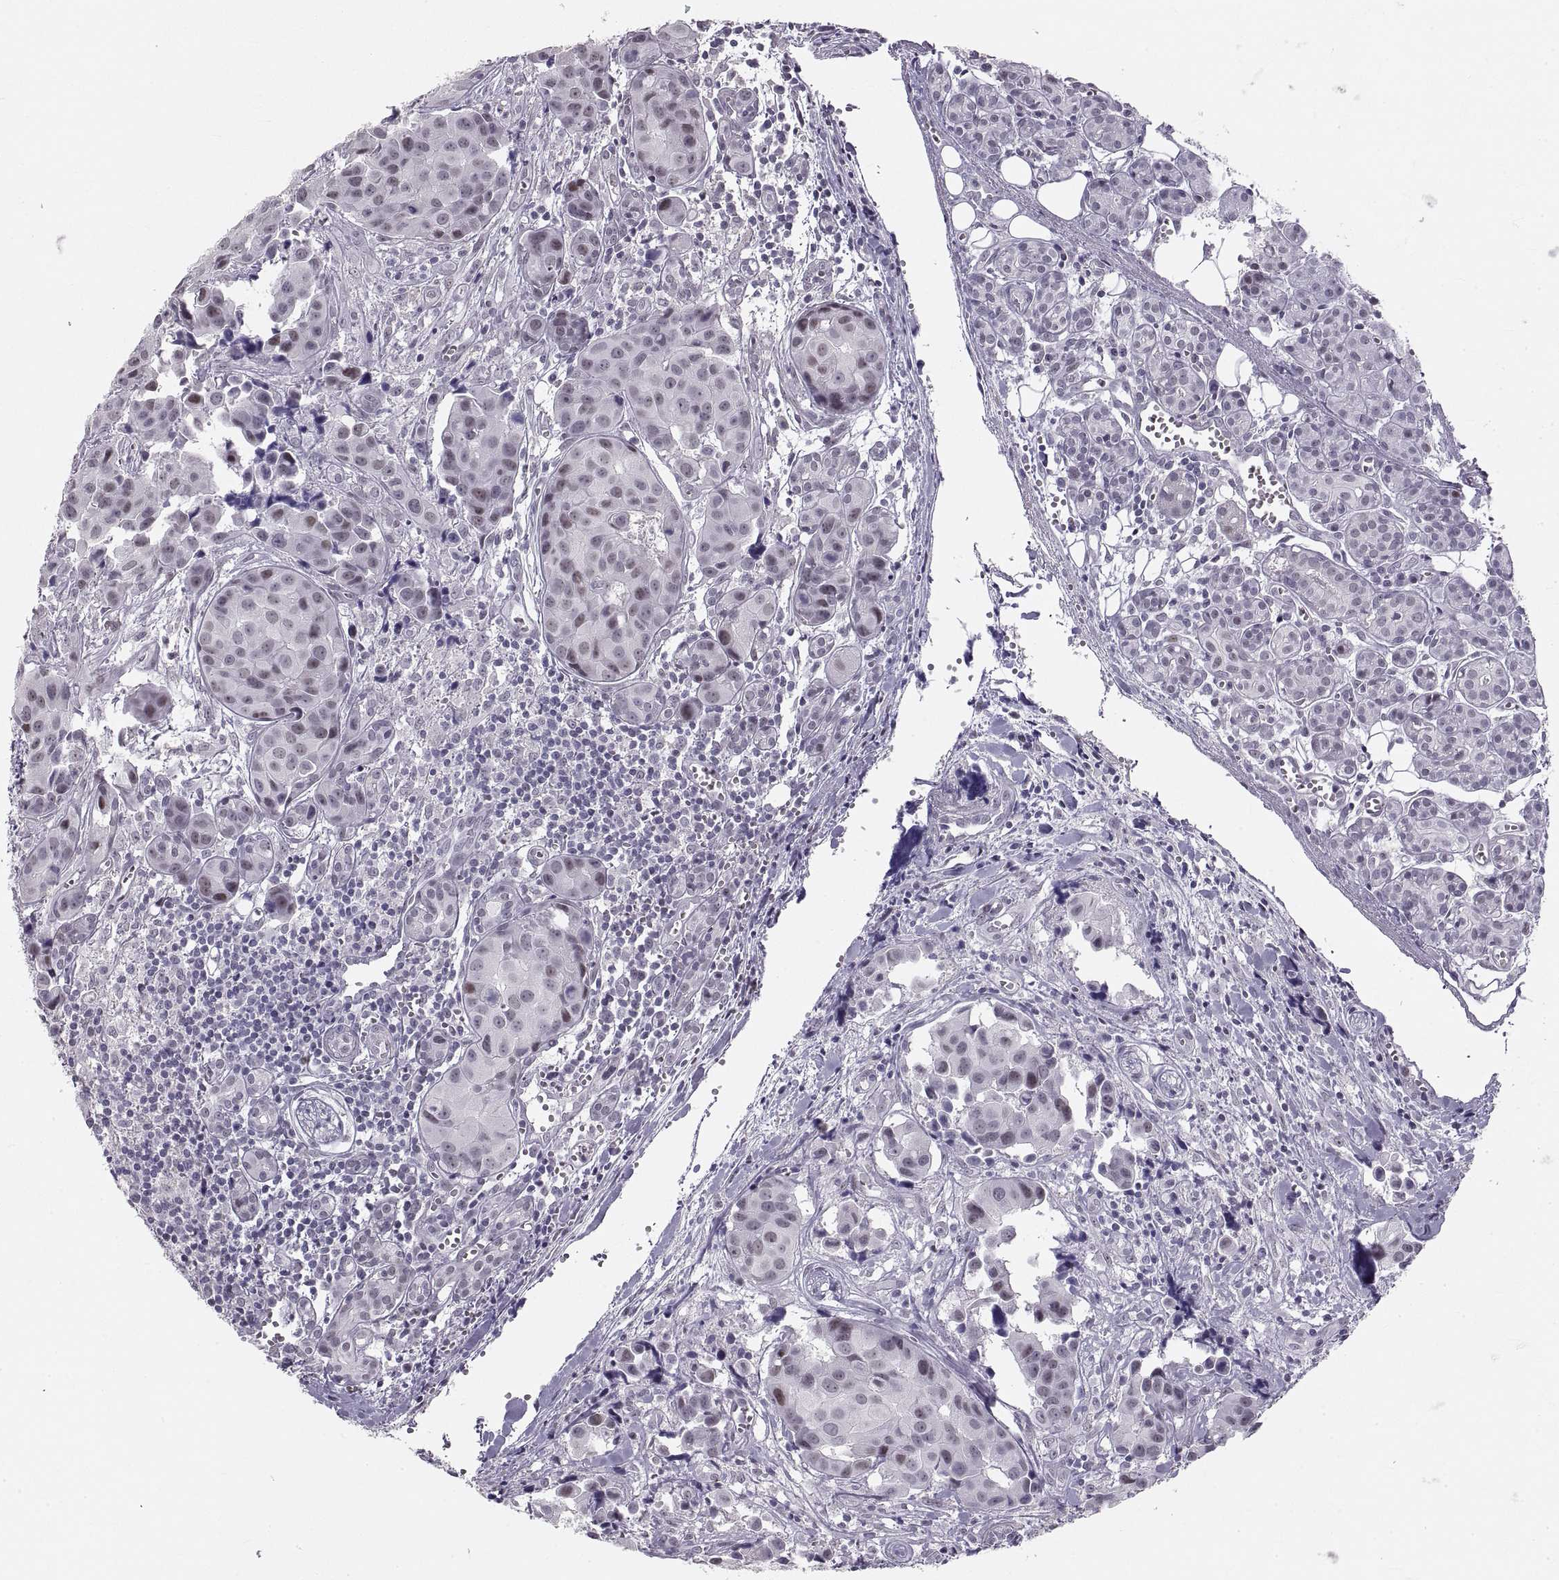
{"staining": {"intensity": "weak", "quantity": "<25%", "location": "nuclear"}, "tissue": "head and neck cancer", "cell_type": "Tumor cells", "image_type": "cancer", "snomed": [{"axis": "morphology", "description": "Adenocarcinoma, NOS"}, {"axis": "topography", "description": "Head-Neck"}], "caption": "Tumor cells are negative for protein expression in human adenocarcinoma (head and neck).", "gene": "NANOS3", "patient": {"sex": "male", "age": 76}}